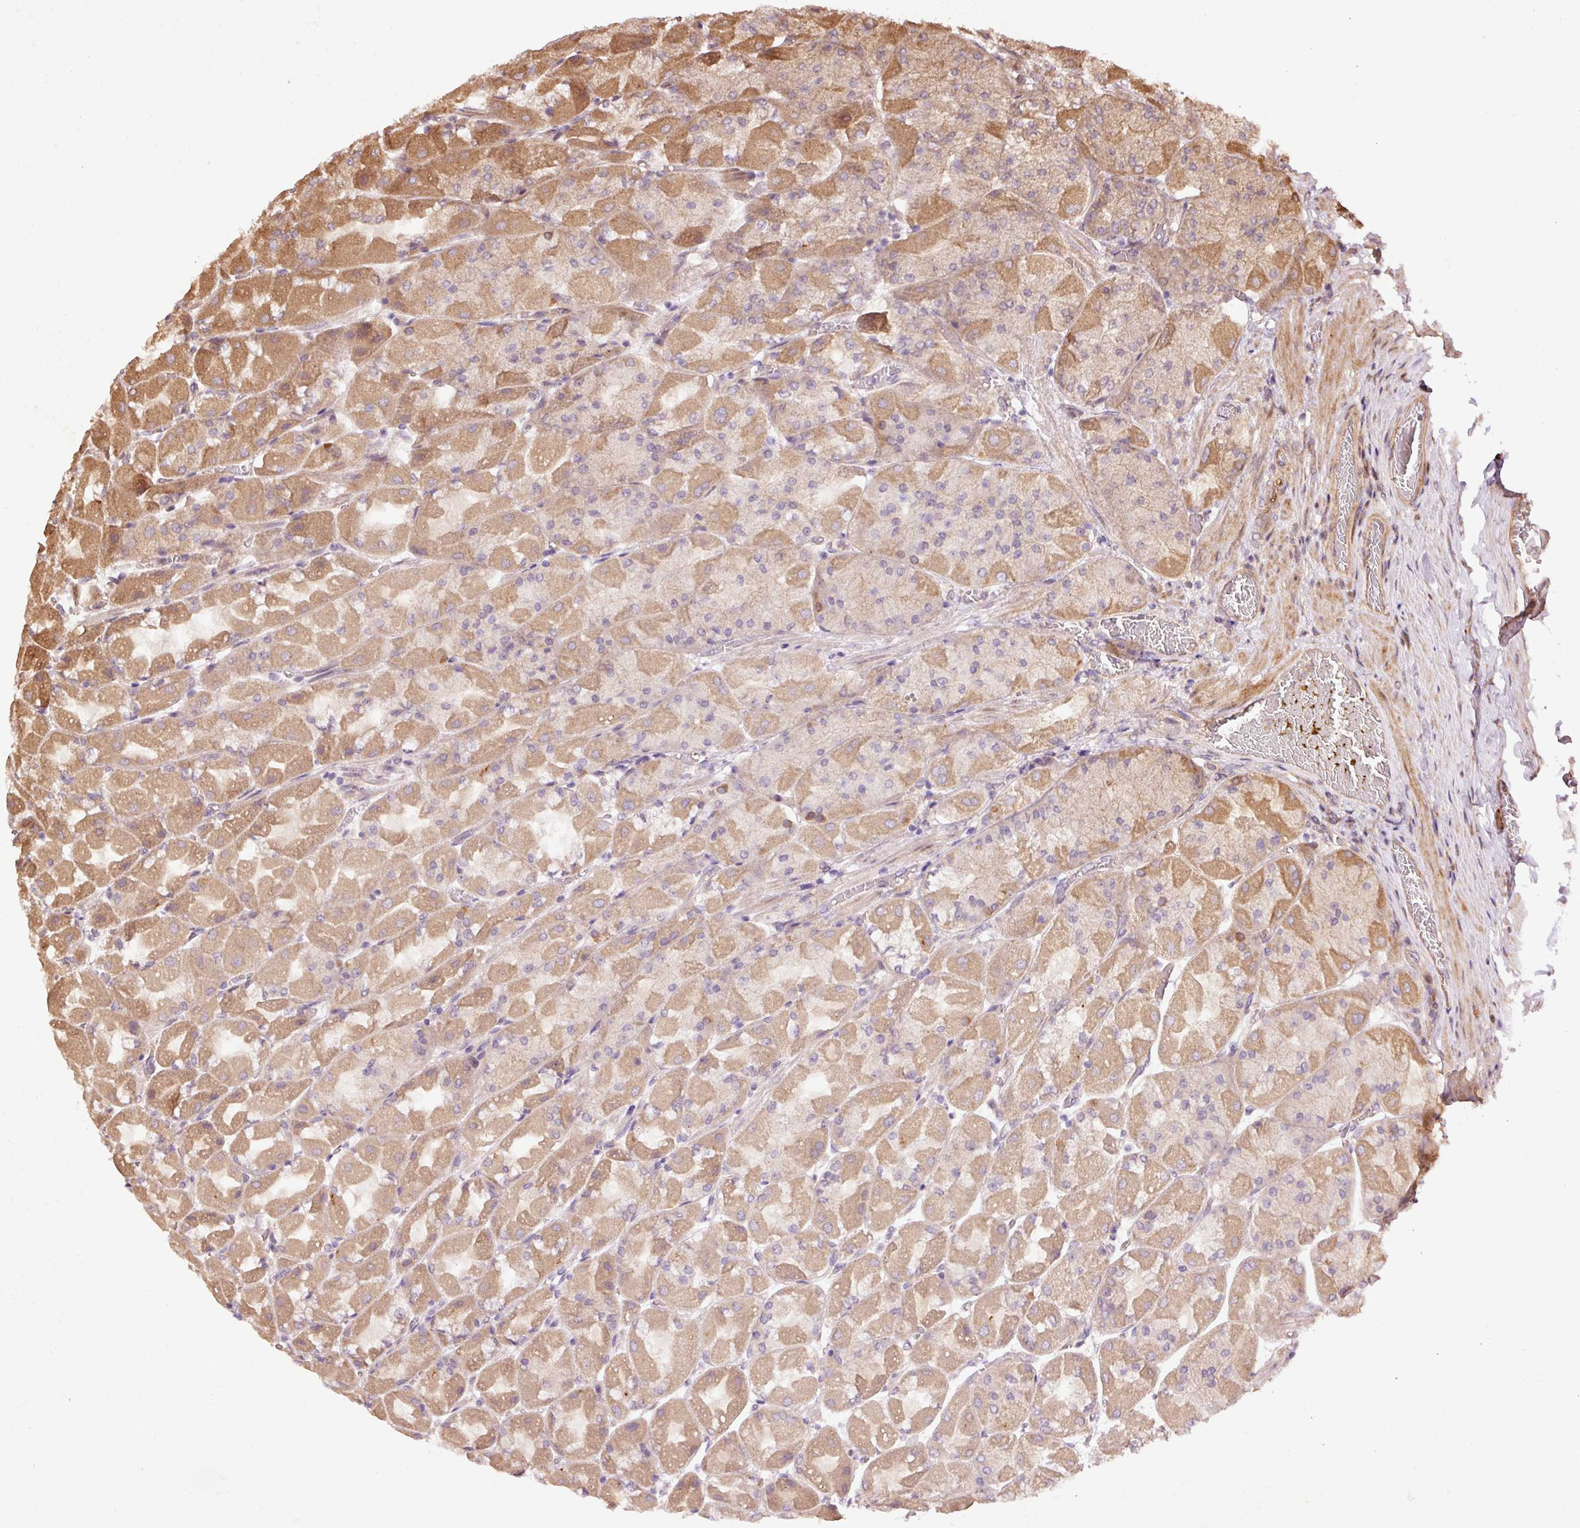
{"staining": {"intensity": "moderate", "quantity": ">75%", "location": "cytoplasmic/membranous"}, "tissue": "stomach", "cell_type": "Glandular cells", "image_type": "normal", "snomed": [{"axis": "morphology", "description": "Normal tissue, NOS"}, {"axis": "topography", "description": "Stomach"}], "caption": "Benign stomach reveals moderate cytoplasmic/membranous expression in about >75% of glandular cells The protein of interest is shown in brown color, while the nuclei are stained blue..", "gene": "OXER1", "patient": {"sex": "female", "age": 61}}